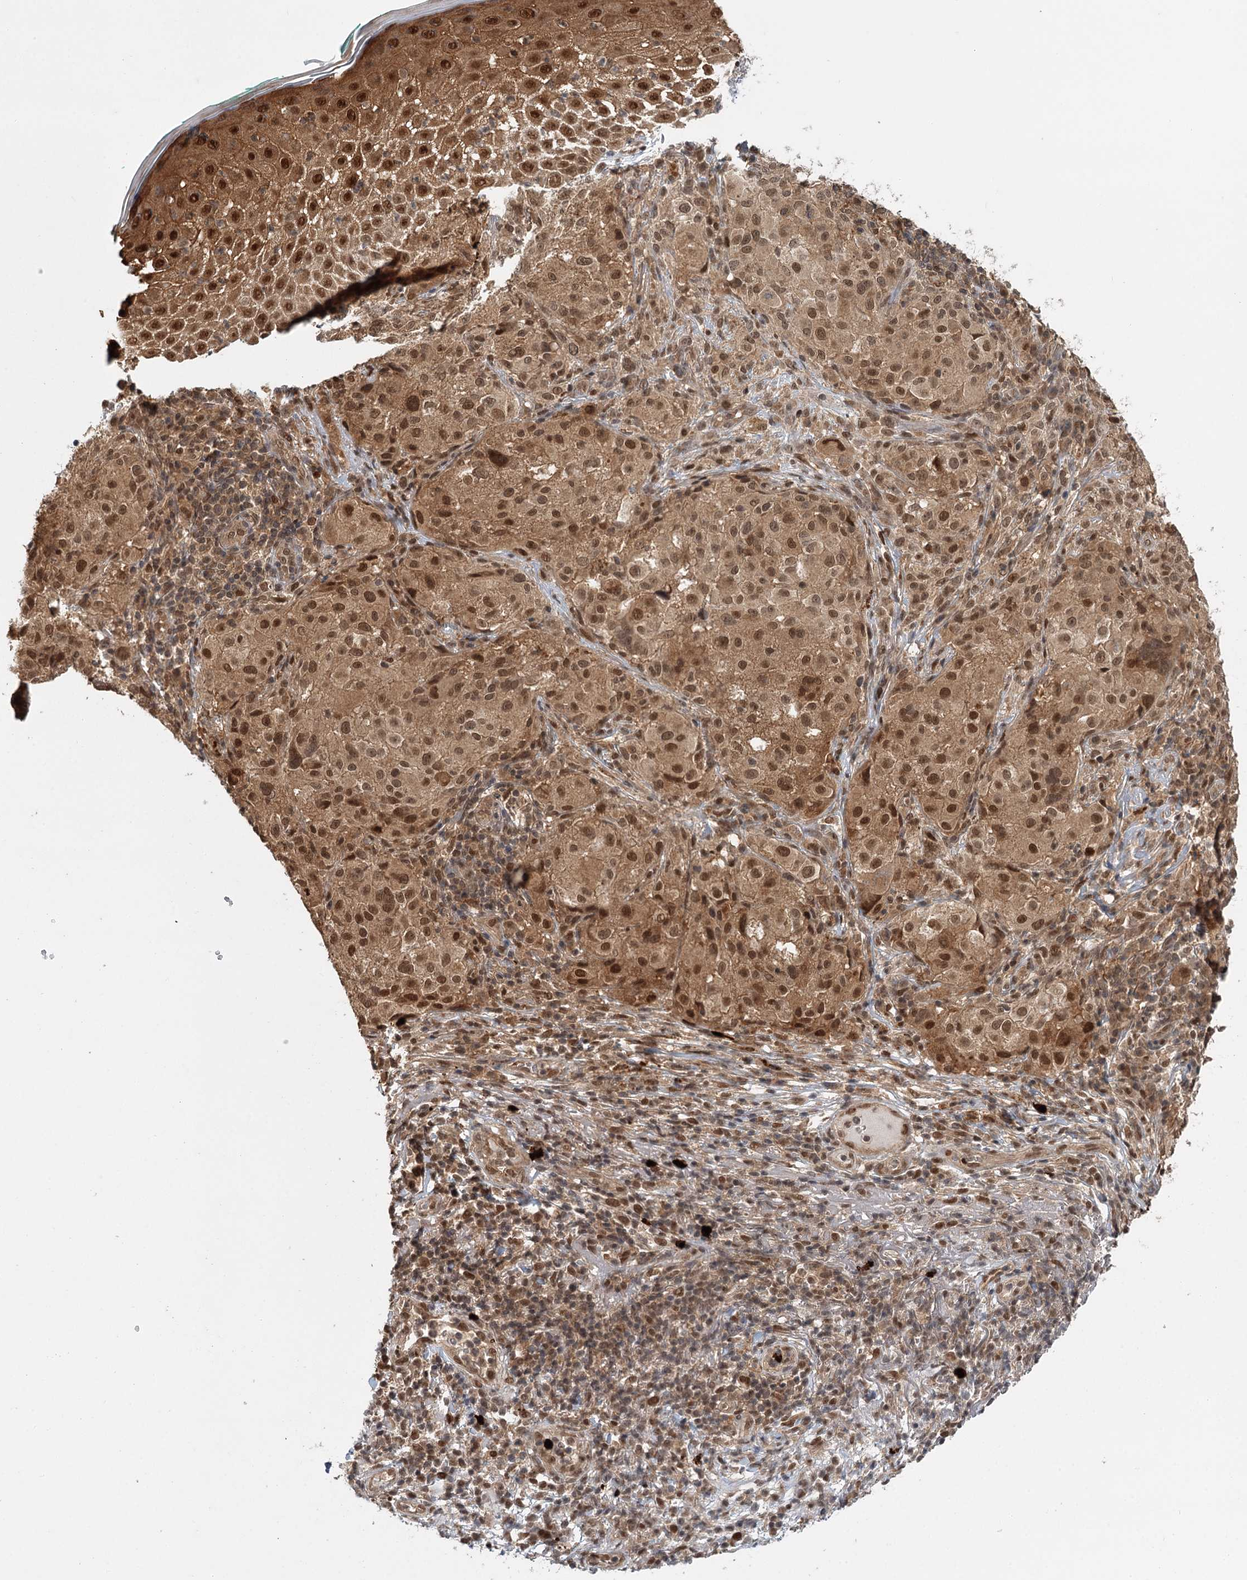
{"staining": {"intensity": "moderate", "quantity": ">75%", "location": "cytoplasmic/membranous,nuclear"}, "tissue": "melanoma", "cell_type": "Tumor cells", "image_type": "cancer", "snomed": [{"axis": "morphology", "description": "Necrosis, NOS"}, {"axis": "morphology", "description": "Malignant melanoma, NOS"}, {"axis": "topography", "description": "Skin"}], "caption": "Malignant melanoma stained with DAB (3,3'-diaminobenzidine) immunohistochemistry shows medium levels of moderate cytoplasmic/membranous and nuclear staining in approximately >75% of tumor cells. (brown staining indicates protein expression, while blue staining denotes nuclei).", "gene": "N6AMT1", "patient": {"sex": "female", "age": 87}}